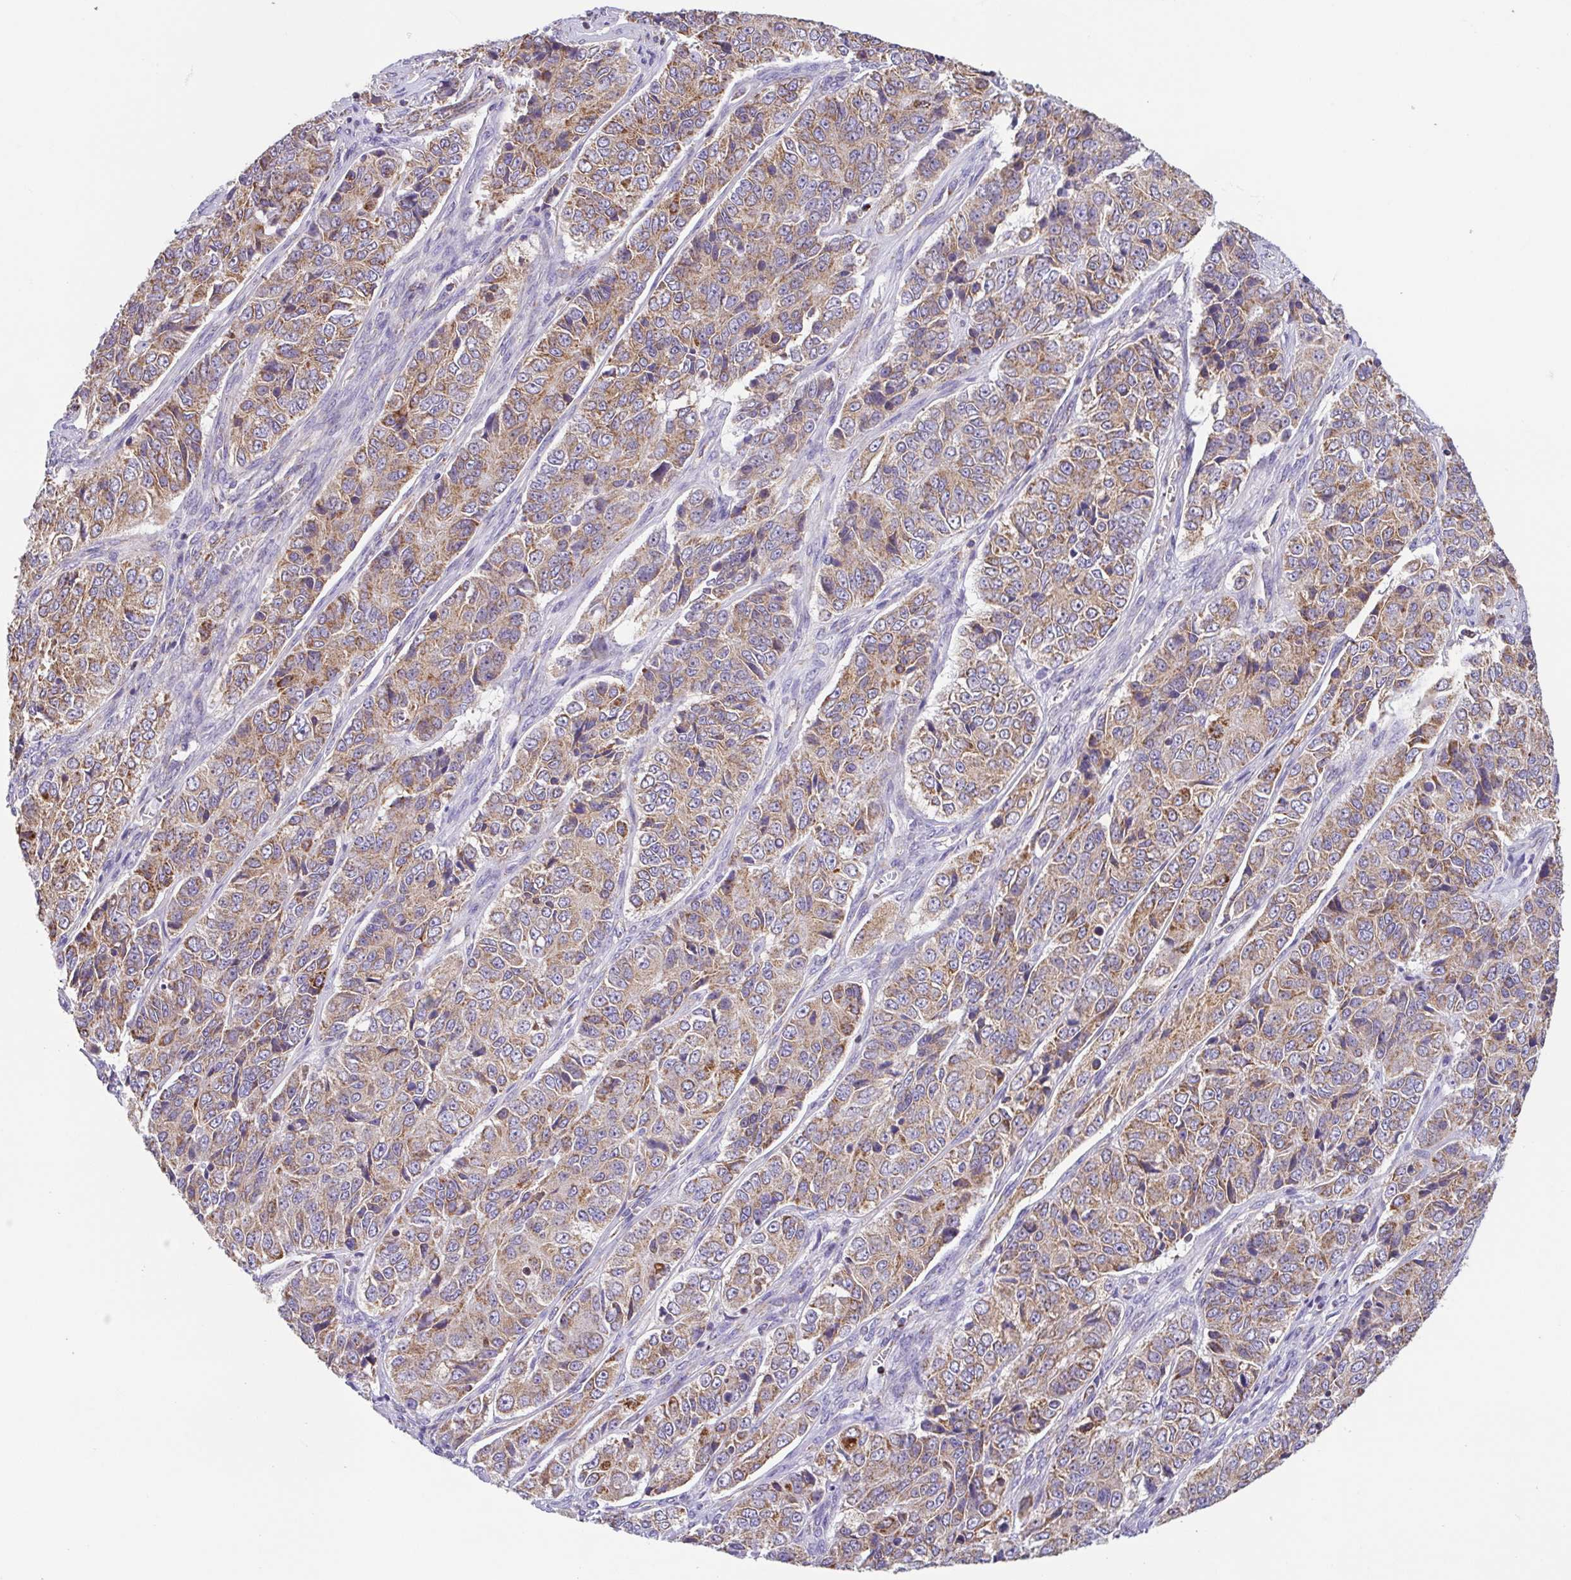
{"staining": {"intensity": "moderate", "quantity": ">75%", "location": "cytoplasmic/membranous"}, "tissue": "ovarian cancer", "cell_type": "Tumor cells", "image_type": "cancer", "snomed": [{"axis": "morphology", "description": "Carcinoma, endometroid"}, {"axis": "topography", "description": "Ovary"}], "caption": "A medium amount of moderate cytoplasmic/membranous positivity is seen in approximately >75% of tumor cells in endometroid carcinoma (ovarian) tissue.", "gene": "GINM1", "patient": {"sex": "female", "age": 51}}